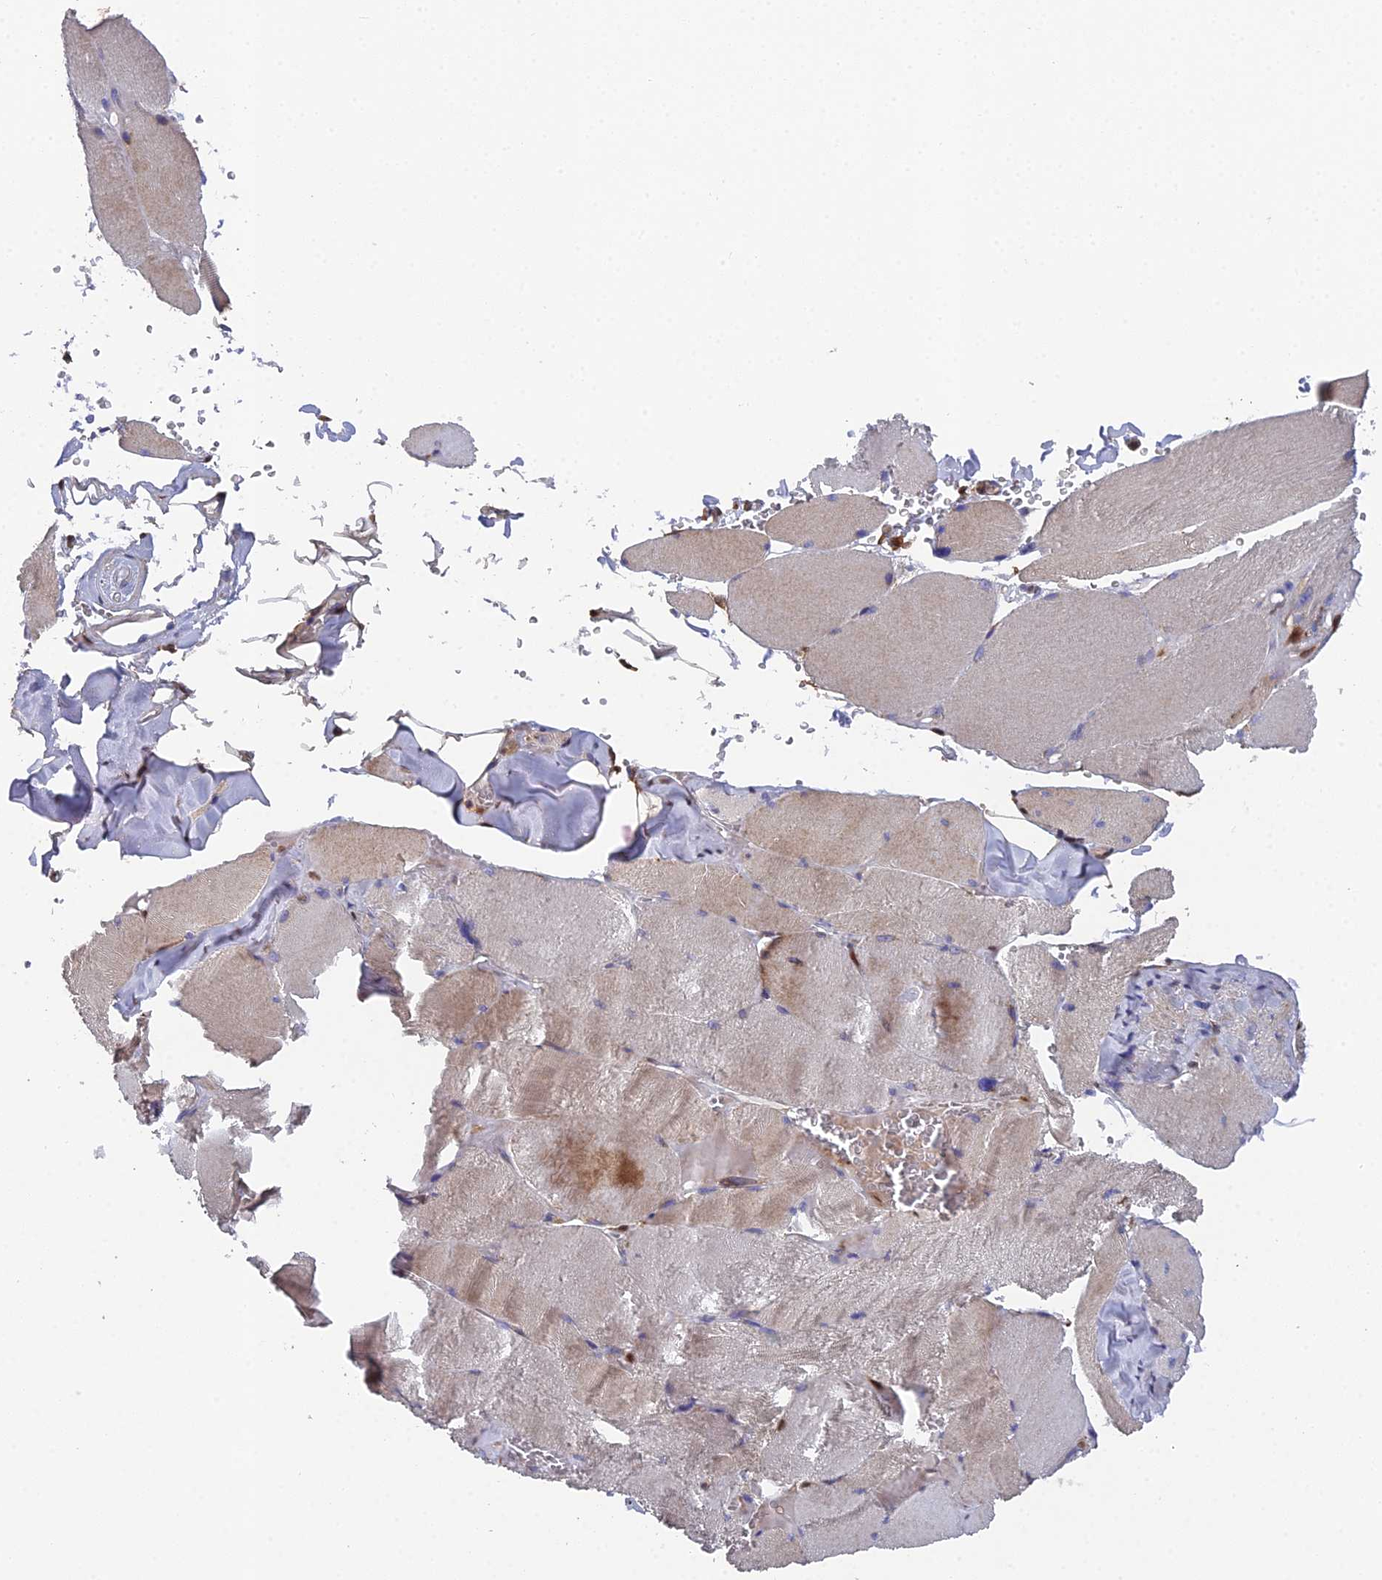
{"staining": {"intensity": "weak", "quantity": "<25%", "location": "cytoplasmic/membranous"}, "tissue": "skeletal muscle", "cell_type": "Myocytes", "image_type": "normal", "snomed": [{"axis": "morphology", "description": "Normal tissue, NOS"}, {"axis": "topography", "description": "Skeletal muscle"}, {"axis": "topography", "description": "Head-Neck"}], "caption": "High magnification brightfield microscopy of unremarkable skeletal muscle stained with DAB (3,3'-diaminobenzidine) (brown) and counterstained with hematoxylin (blue): myocytes show no significant positivity. The staining was performed using DAB (3,3'-diaminobenzidine) to visualize the protein expression in brown, while the nuclei were stained in blue with hematoxylin (Magnification: 20x).", "gene": "GALK2", "patient": {"sex": "male", "age": 66}}